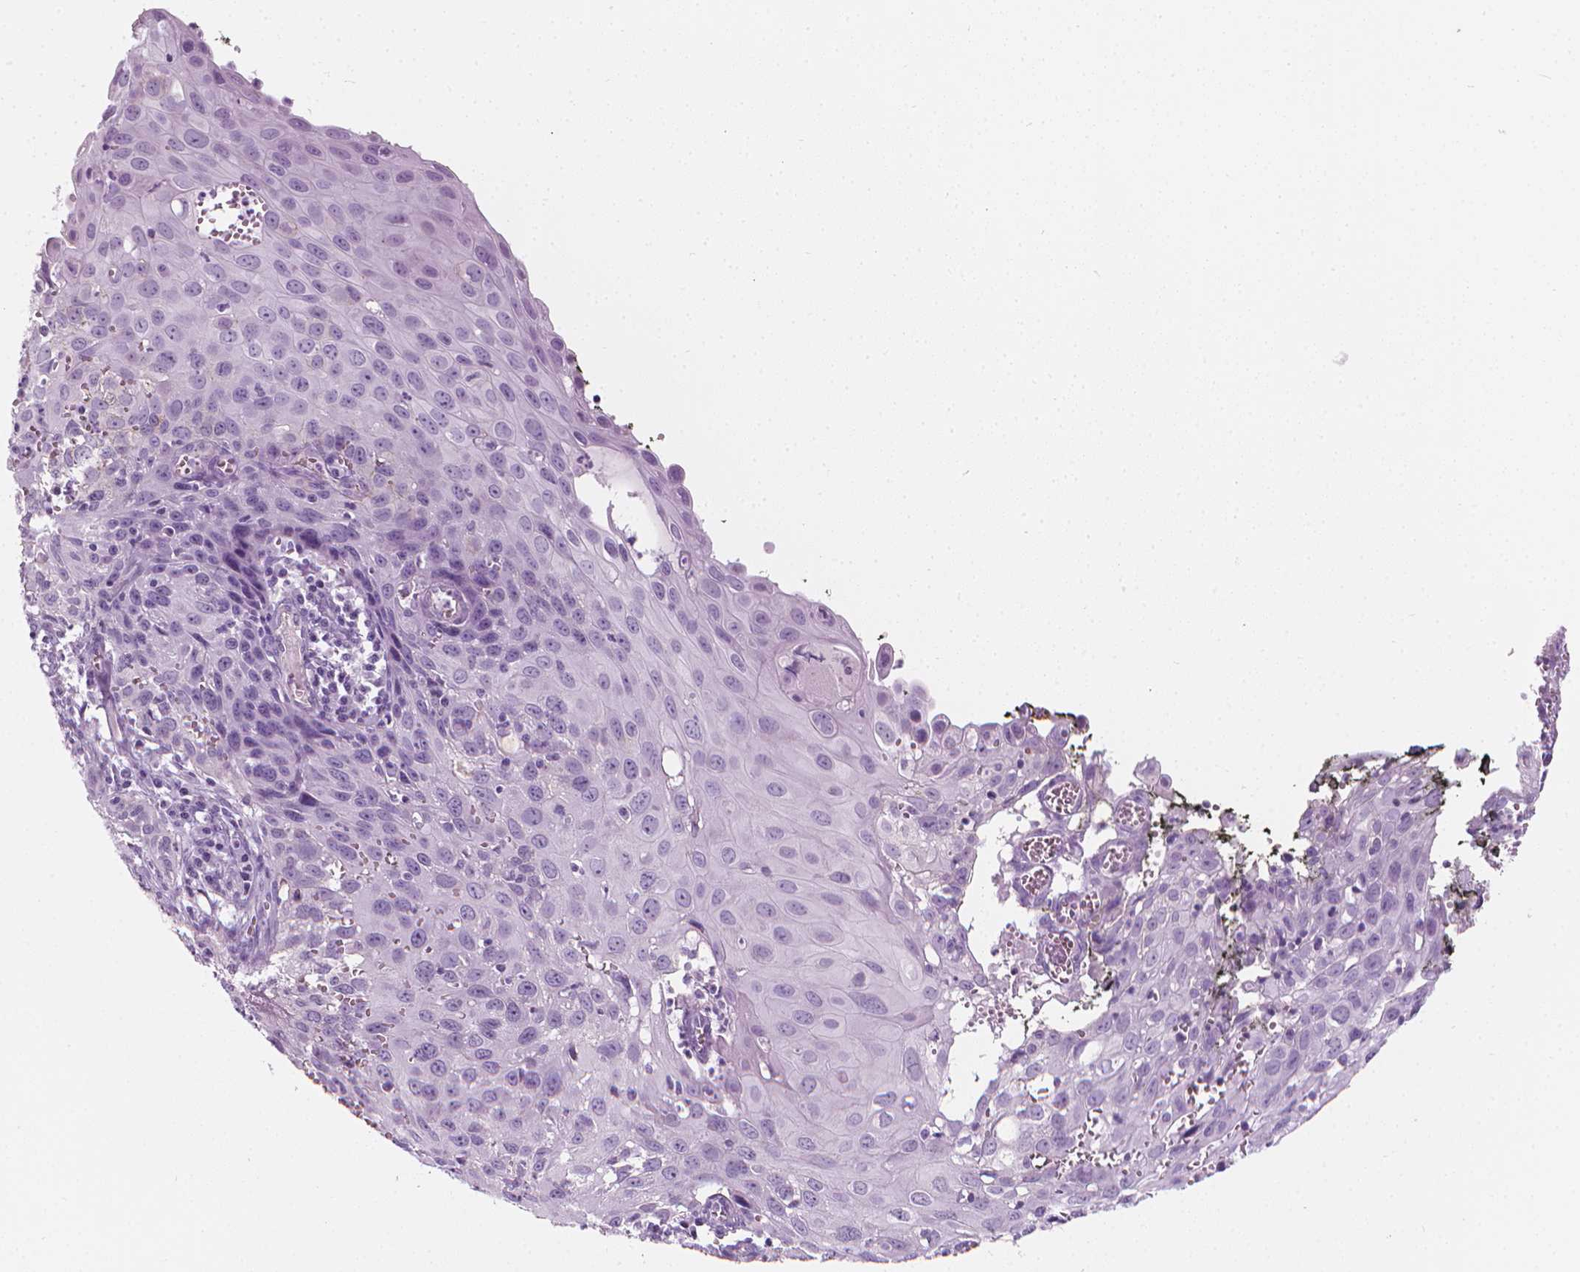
{"staining": {"intensity": "negative", "quantity": "none", "location": "none"}, "tissue": "cervical cancer", "cell_type": "Tumor cells", "image_type": "cancer", "snomed": [{"axis": "morphology", "description": "Squamous cell carcinoma, NOS"}, {"axis": "topography", "description": "Cervix"}], "caption": "Cervical cancer was stained to show a protein in brown. There is no significant expression in tumor cells.", "gene": "SCG3", "patient": {"sex": "female", "age": 38}}